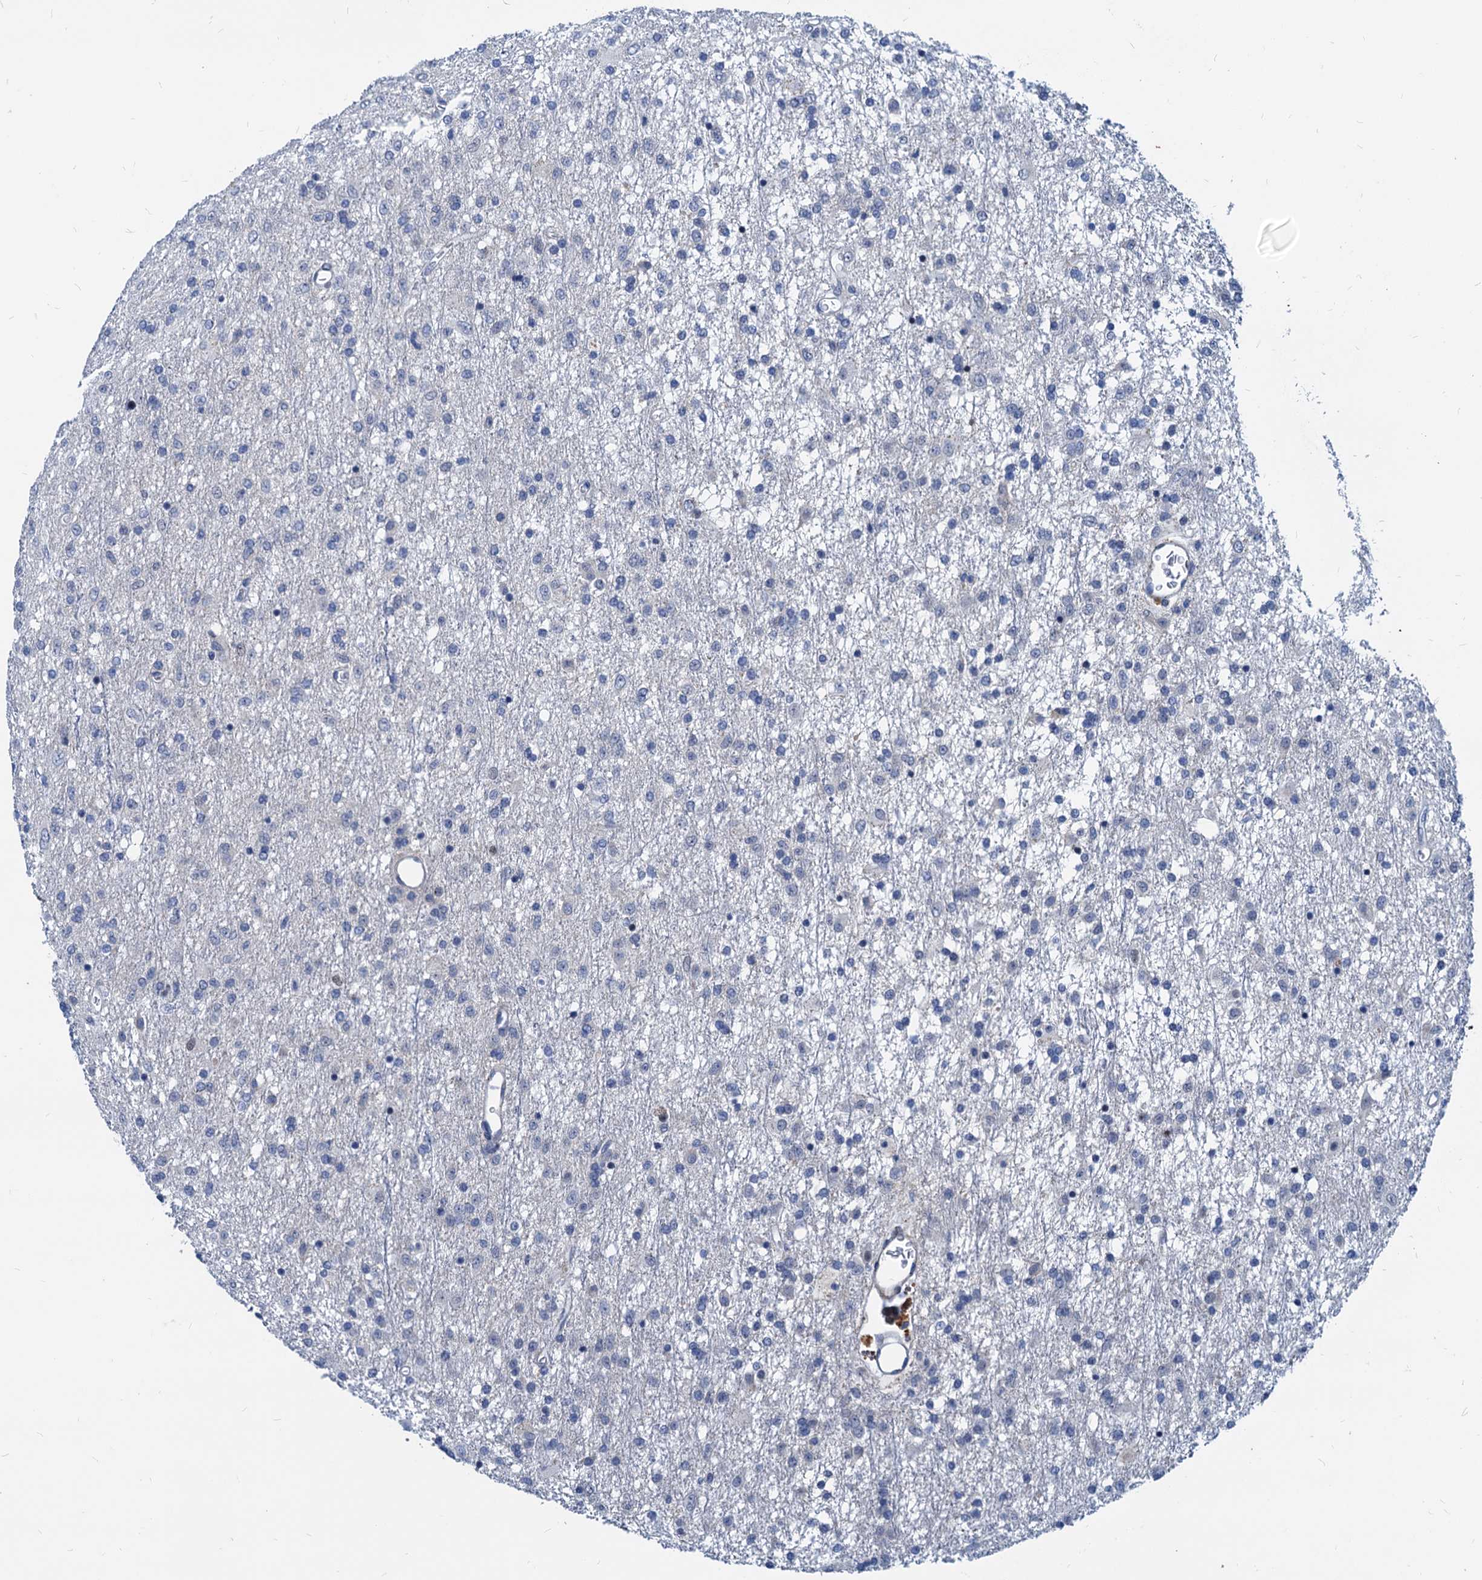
{"staining": {"intensity": "negative", "quantity": "none", "location": "none"}, "tissue": "glioma", "cell_type": "Tumor cells", "image_type": "cancer", "snomed": [{"axis": "morphology", "description": "Glioma, malignant, Low grade"}, {"axis": "topography", "description": "Brain"}], "caption": "Immunohistochemistry image of neoplastic tissue: human malignant low-grade glioma stained with DAB demonstrates no significant protein positivity in tumor cells.", "gene": "HSF2", "patient": {"sex": "male", "age": 65}}